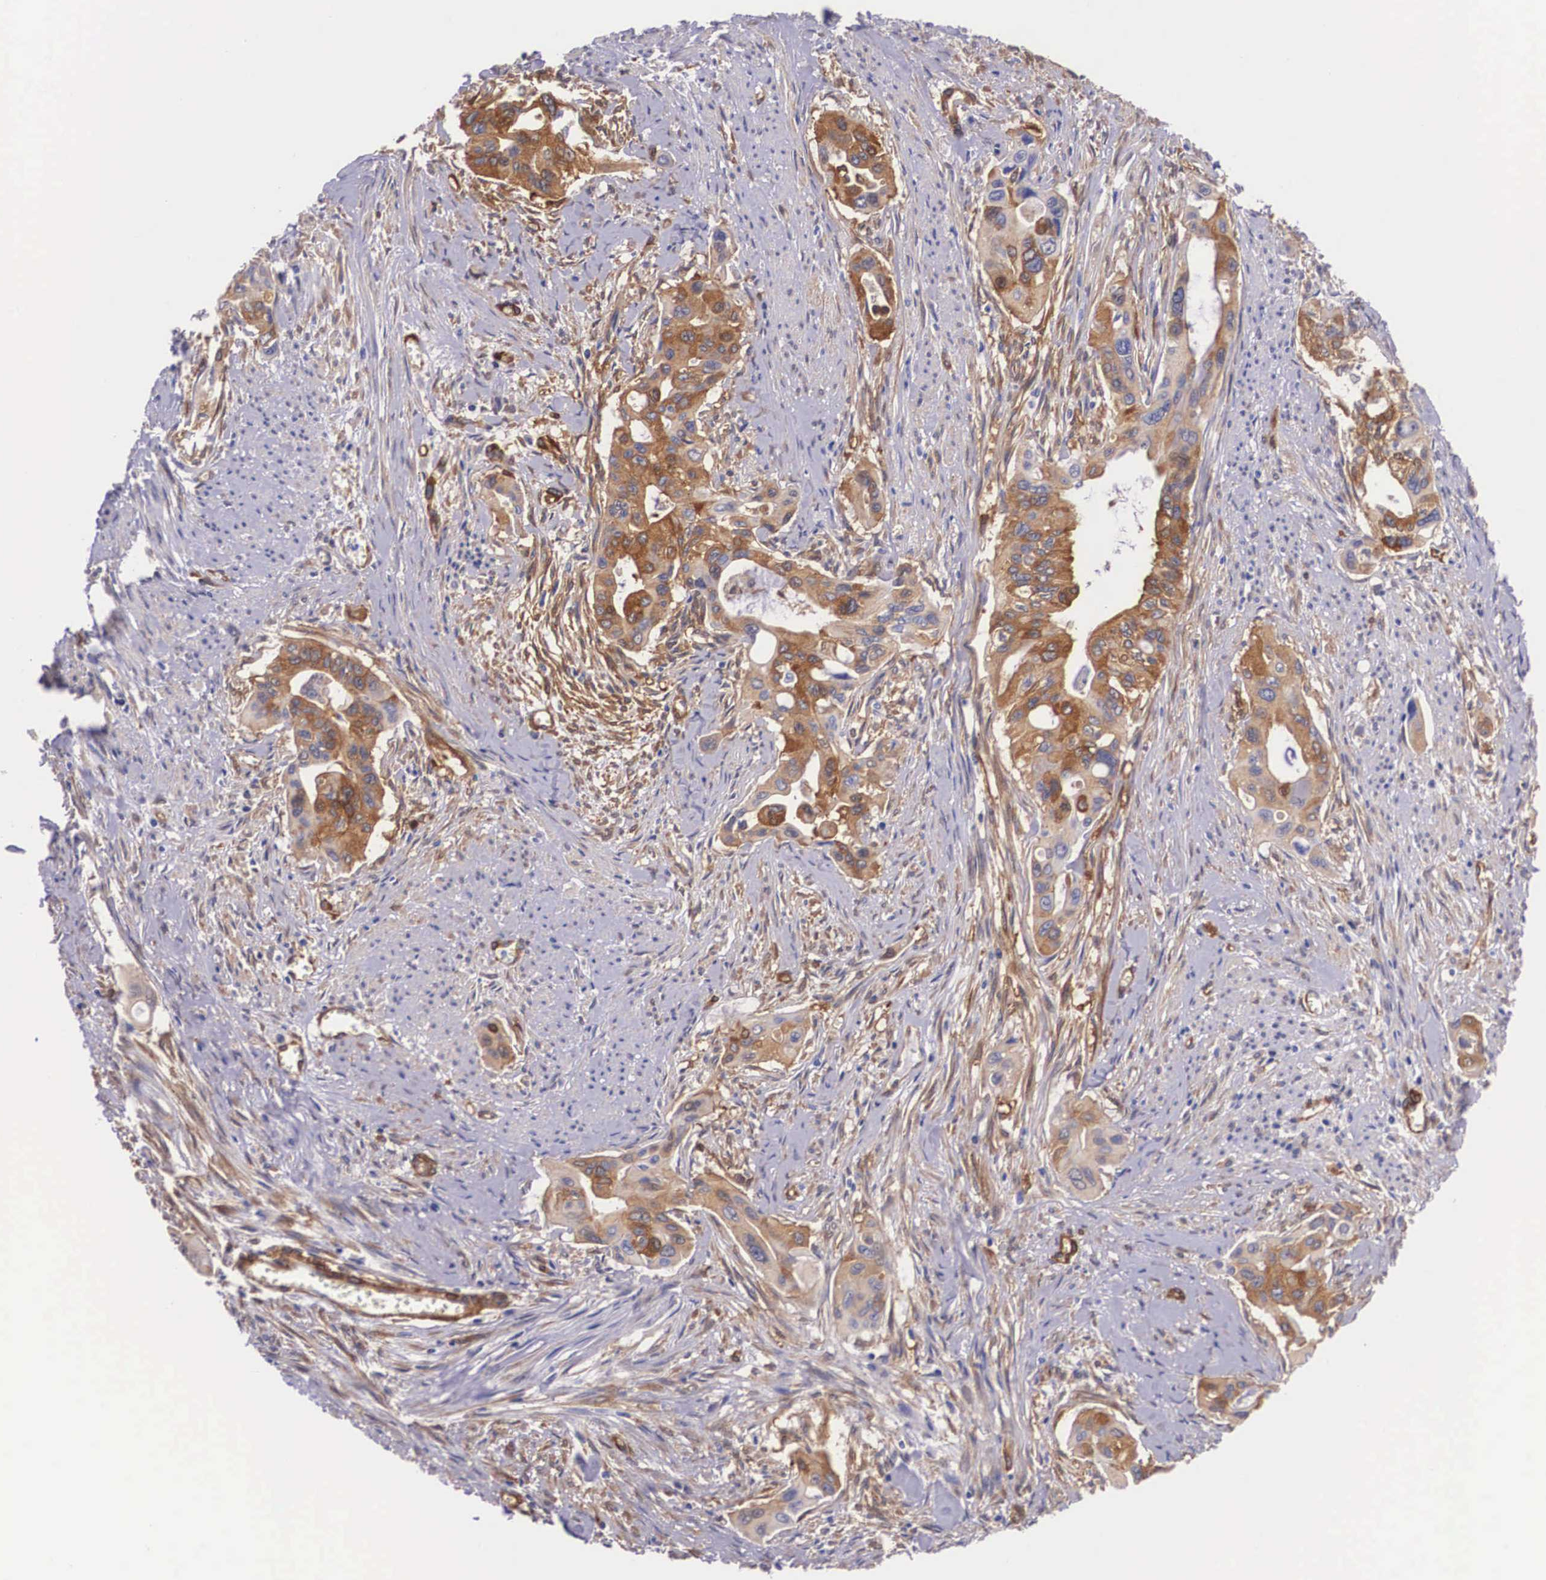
{"staining": {"intensity": "strong", "quantity": ">75%", "location": "cytoplasmic/membranous"}, "tissue": "pancreatic cancer", "cell_type": "Tumor cells", "image_type": "cancer", "snomed": [{"axis": "morphology", "description": "Adenocarcinoma, NOS"}, {"axis": "topography", "description": "Pancreas"}], "caption": "Immunohistochemical staining of human pancreatic adenocarcinoma exhibits high levels of strong cytoplasmic/membranous protein expression in approximately >75% of tumor cells. (IHC, brightfield microscopy, high magnification).", "gene": "BCAR1", "patient": {"sex": "male", "age": 77}}